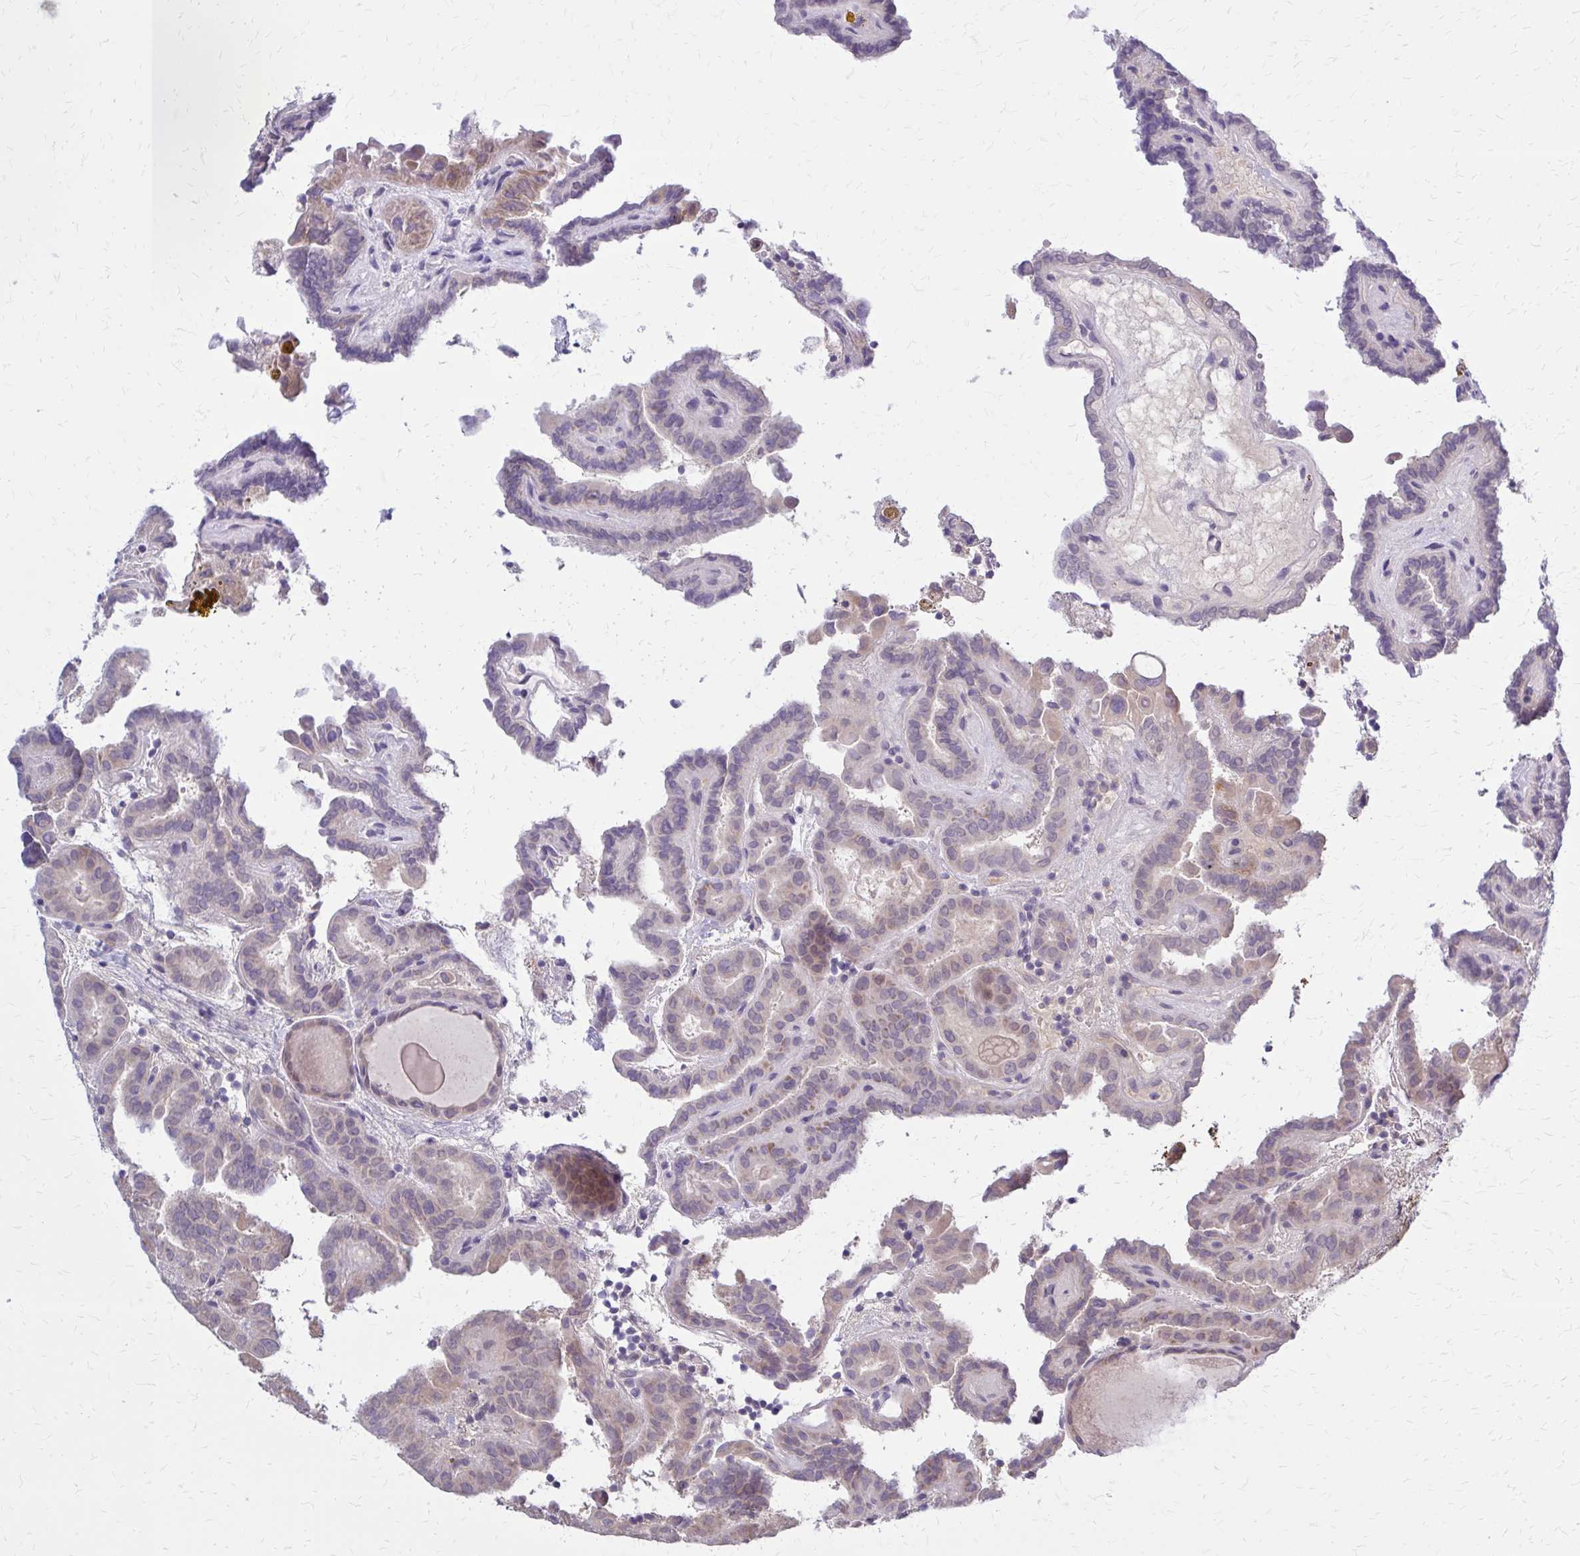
{"staining": {"intensity": "moderate", "quantity": "25%-75%", "location": "cytoplasmic/membranous"}, "tissue": "thyroid cancer", "cell_type": "Tumor cells", "image_type": "cancer", "snomed": [{"axis": "morphology", "description": "Papillary adenocarcinoma, NOS"}, {"axis": "topography", "description": "Thyroid gland"}], "caption": "Tumor cells display medium levels of moderate cytoplasmic/membranous expression in approximately 25%-75% of cells in papillary adenocarcinoma (thyroid). (IHC, brightfield microscopy, high magnification).", "gene": "DBI", "patient": {"sex": "female", "age": 46}}